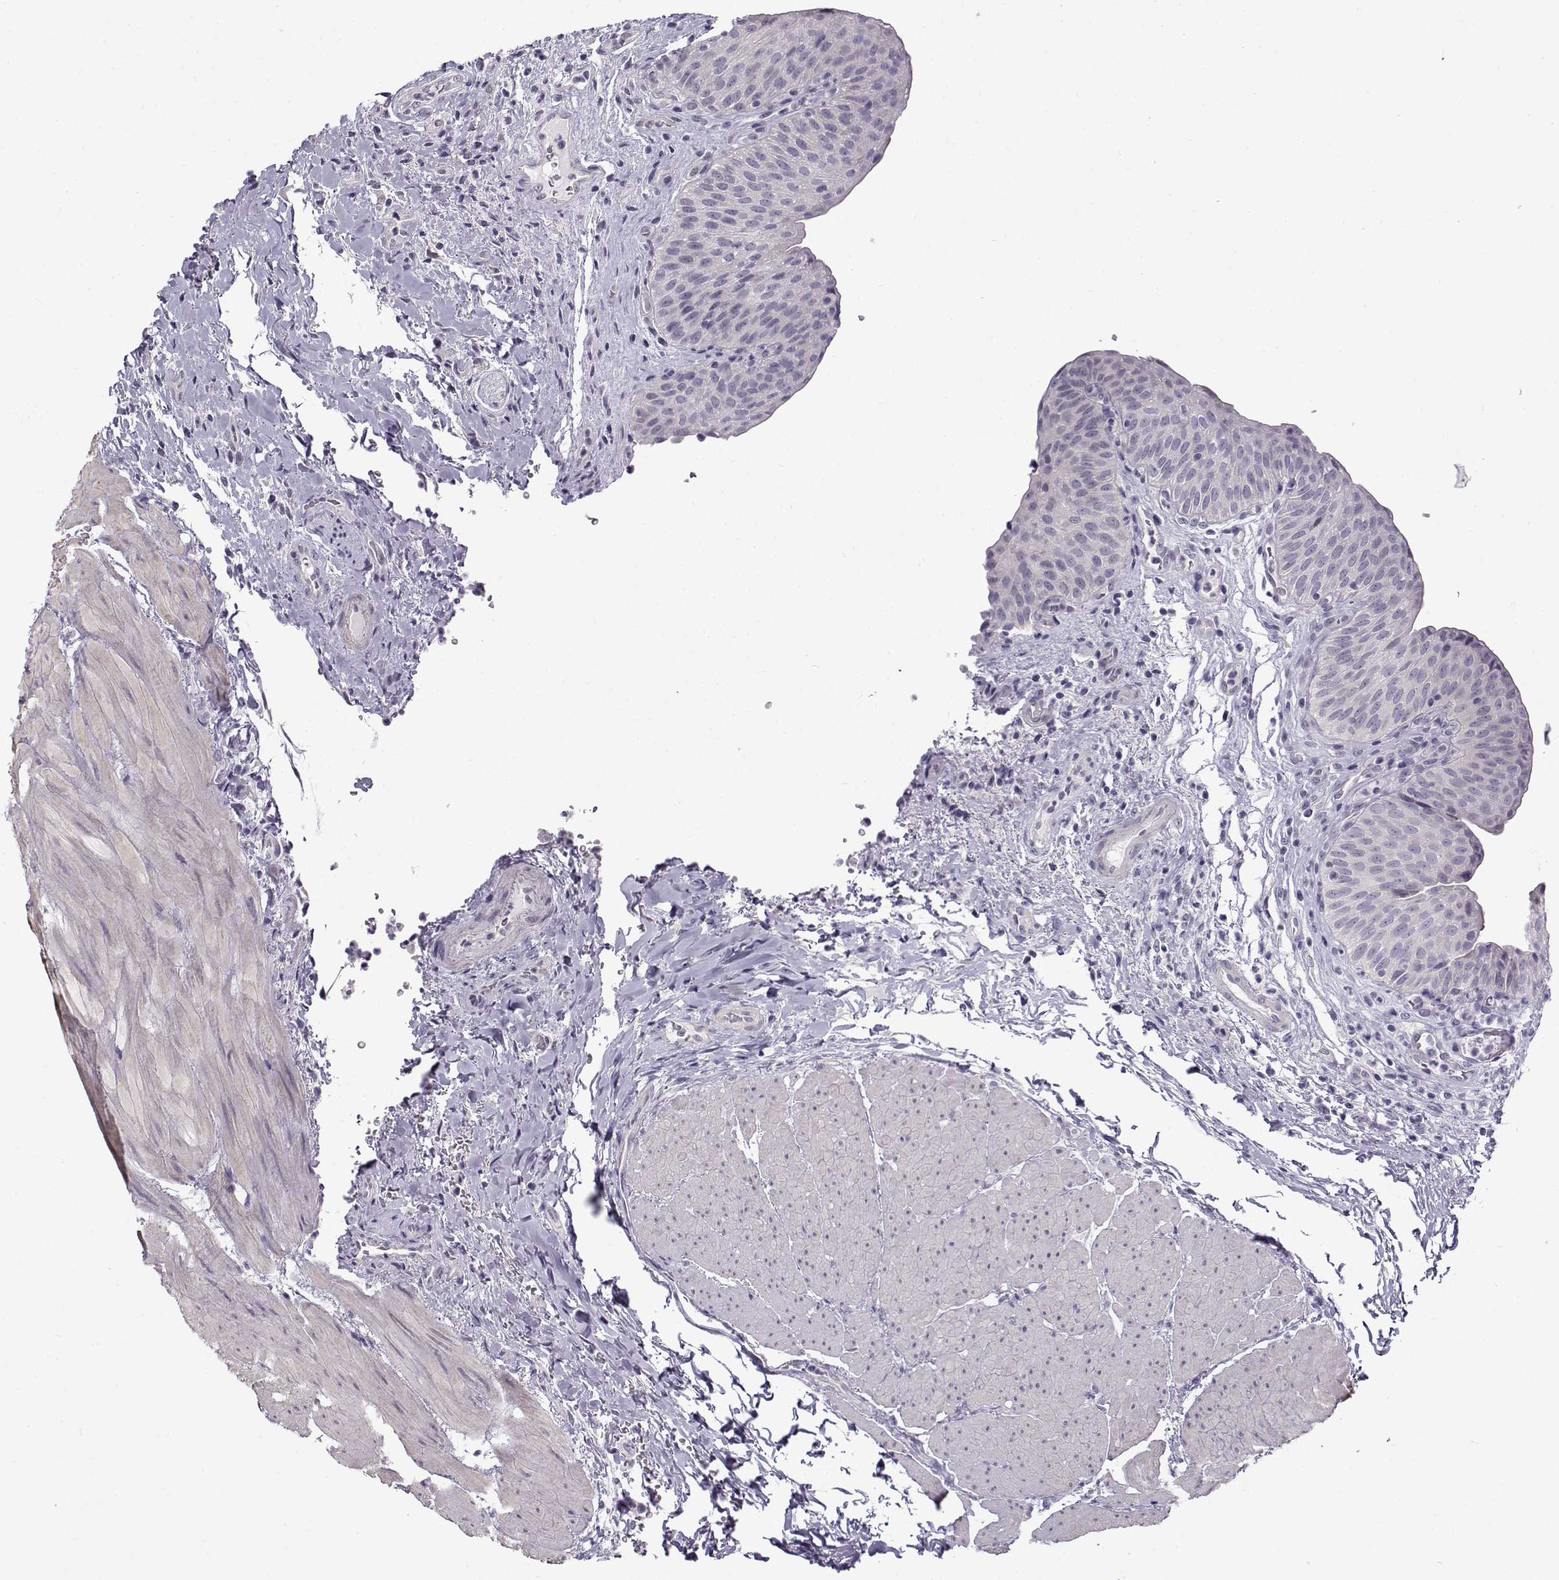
{"staining": {"intensity": "negative", "quantity": "none", "location": "none"}, "tissue": "urinary bladder", "cell_type": "Urothelial cells", "image_type": "normal", "snomed": [{"axis": "morphology", "description": "Normal tissue, NOS"}, {"axis": "topography", "description": "Urinary bladder"}], "caption": "Immunohistochemistry (IHC) histopathology image of normal urinary bladder: human urinary bladder stained with DAB displays no significant protein staining in urothelial cells. (Immunohistochemistry, brightfield microscopy, high magnification).", "gene": "TEX55", "patient": {"sex": "male", "age": 66}}